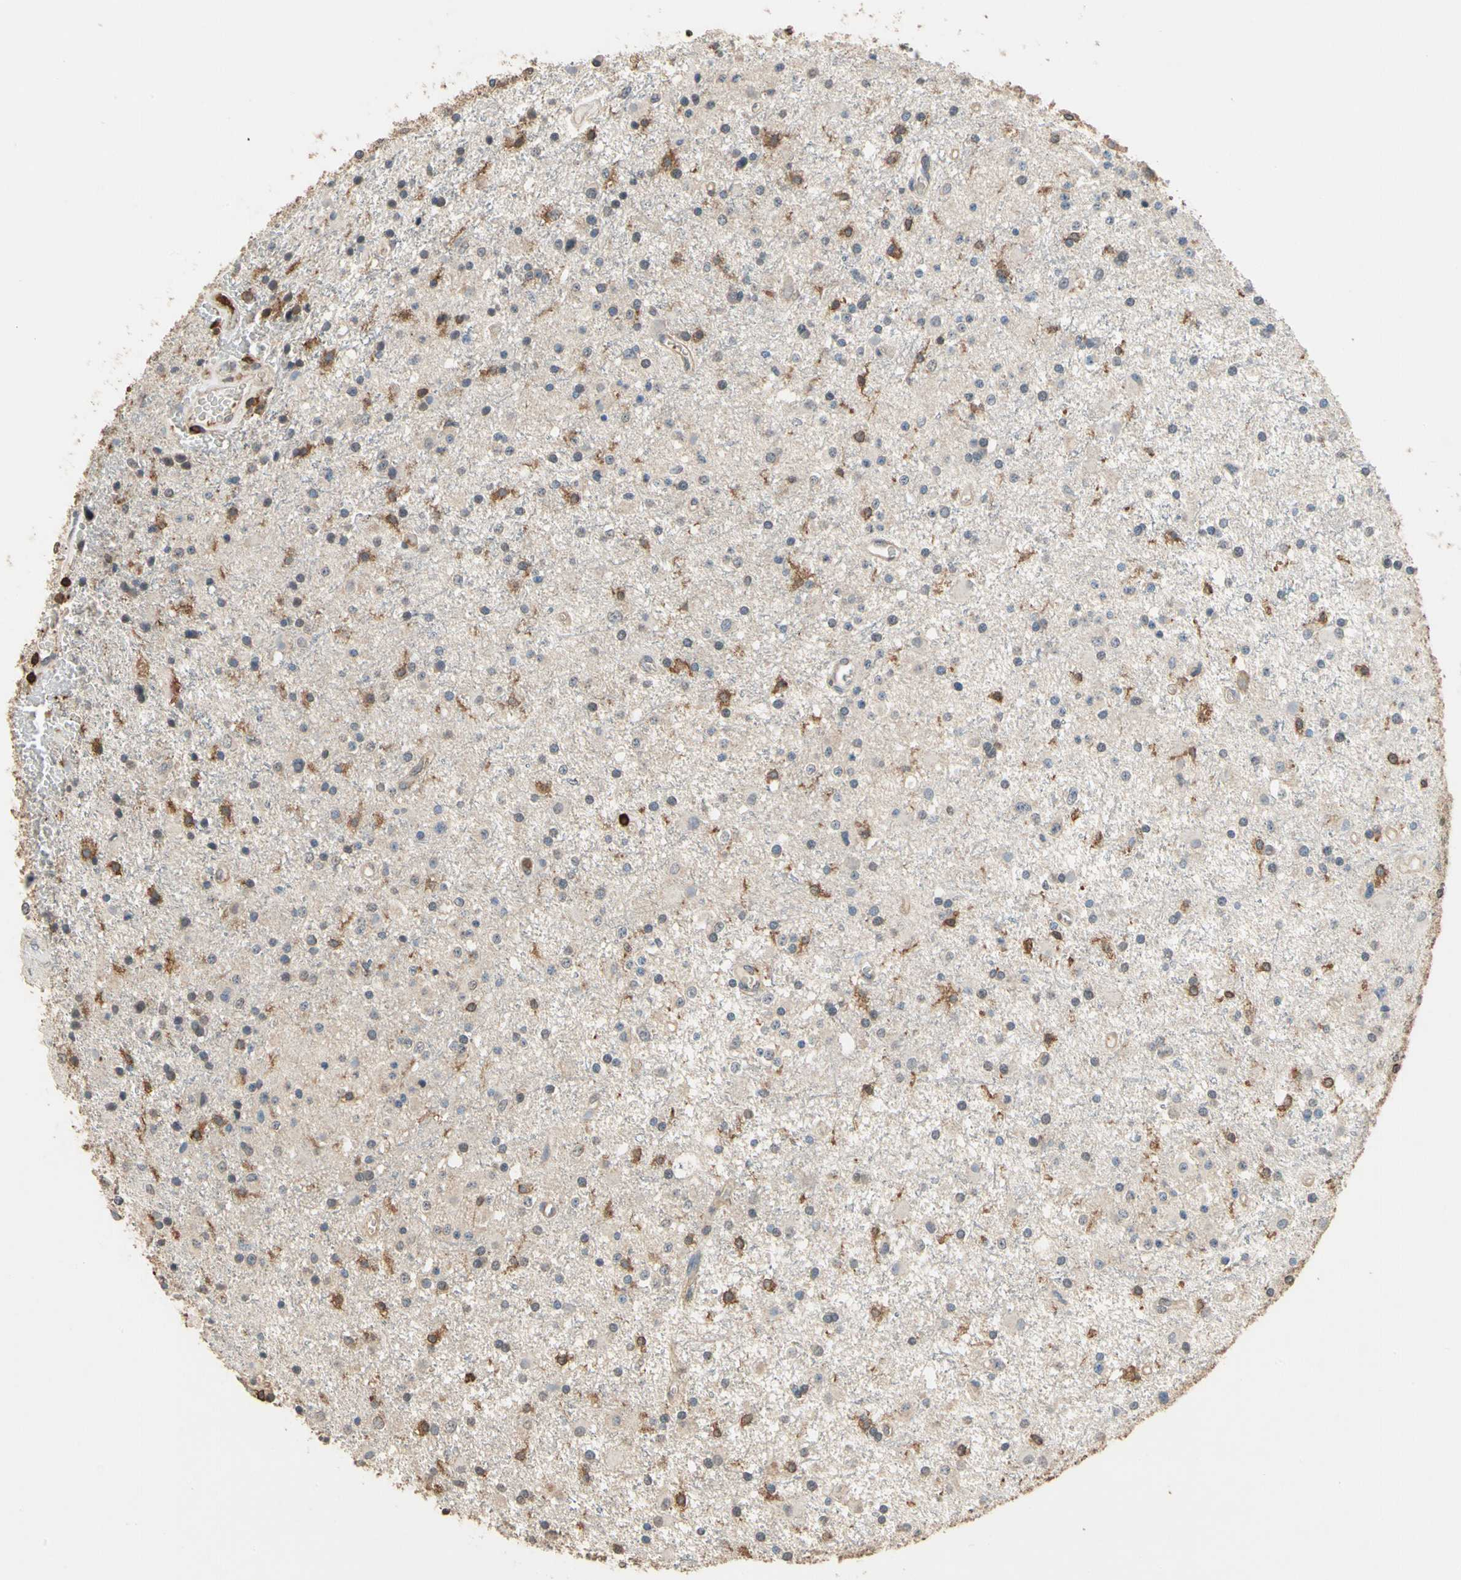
{"staining": {"intensity": "moderate", "quantity": "<25%", "location": "cytoplasmic/membranous"}, "tissue": "glioma", "cell_type": "Tumor cells", "image_type": "cancer", "snomed": [{"axis": "morphology", "description": "Glioma, malignant, Low grade"}, {"axis": "topography", "description": "Brain"}], "caption": "A micrograph showing moderate cytoplasmic/membranous expression in about <25% of tumor cells in malignant low-grade glioma, as visualized by brown immunohistochemical staining.", "gene": "MAP3K10", "patient": {"sex": "male", "age": 58}}